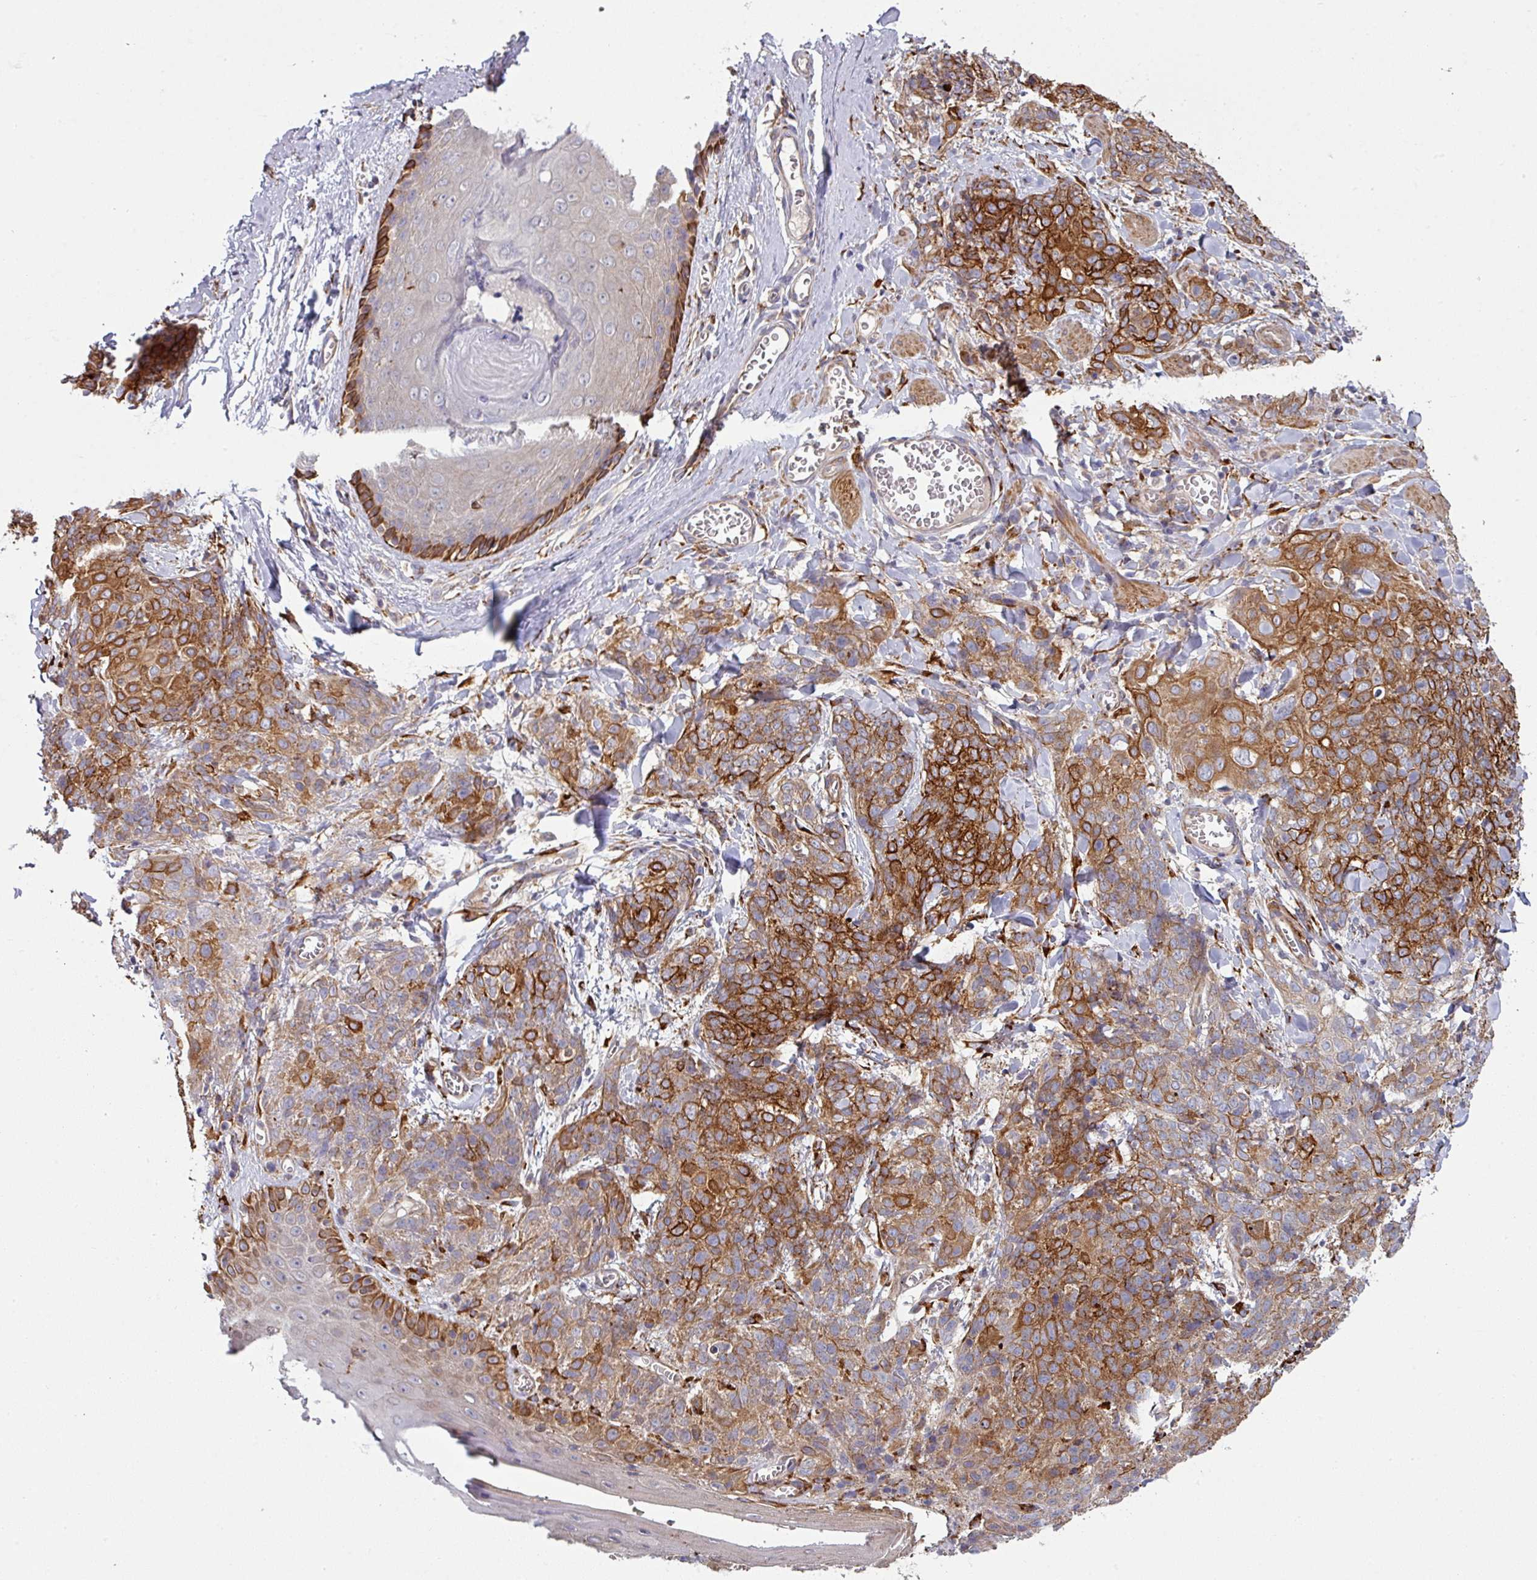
{"staining": {"intensity": "strong", "quantity": ">75%", "location": "cytoplasmic/membranous"}, "tissue": "skin cancer", "cell_type": "Tumor cells", "image_type": "cancer", "snomed": [{"axis": "morphology", "description": "Squamous cell carcinoma, NOS"}, {"axis": "topography", "description": "Skin"}, {"axis": "topography", "description": "Vulva"}], "caption": "Human skin squamous cell carcinoma stained with a protein marker exhibits strong staining in tumor cells.", "gene": "ZNF268", "patient": {"sex": "female", "age": 85}}